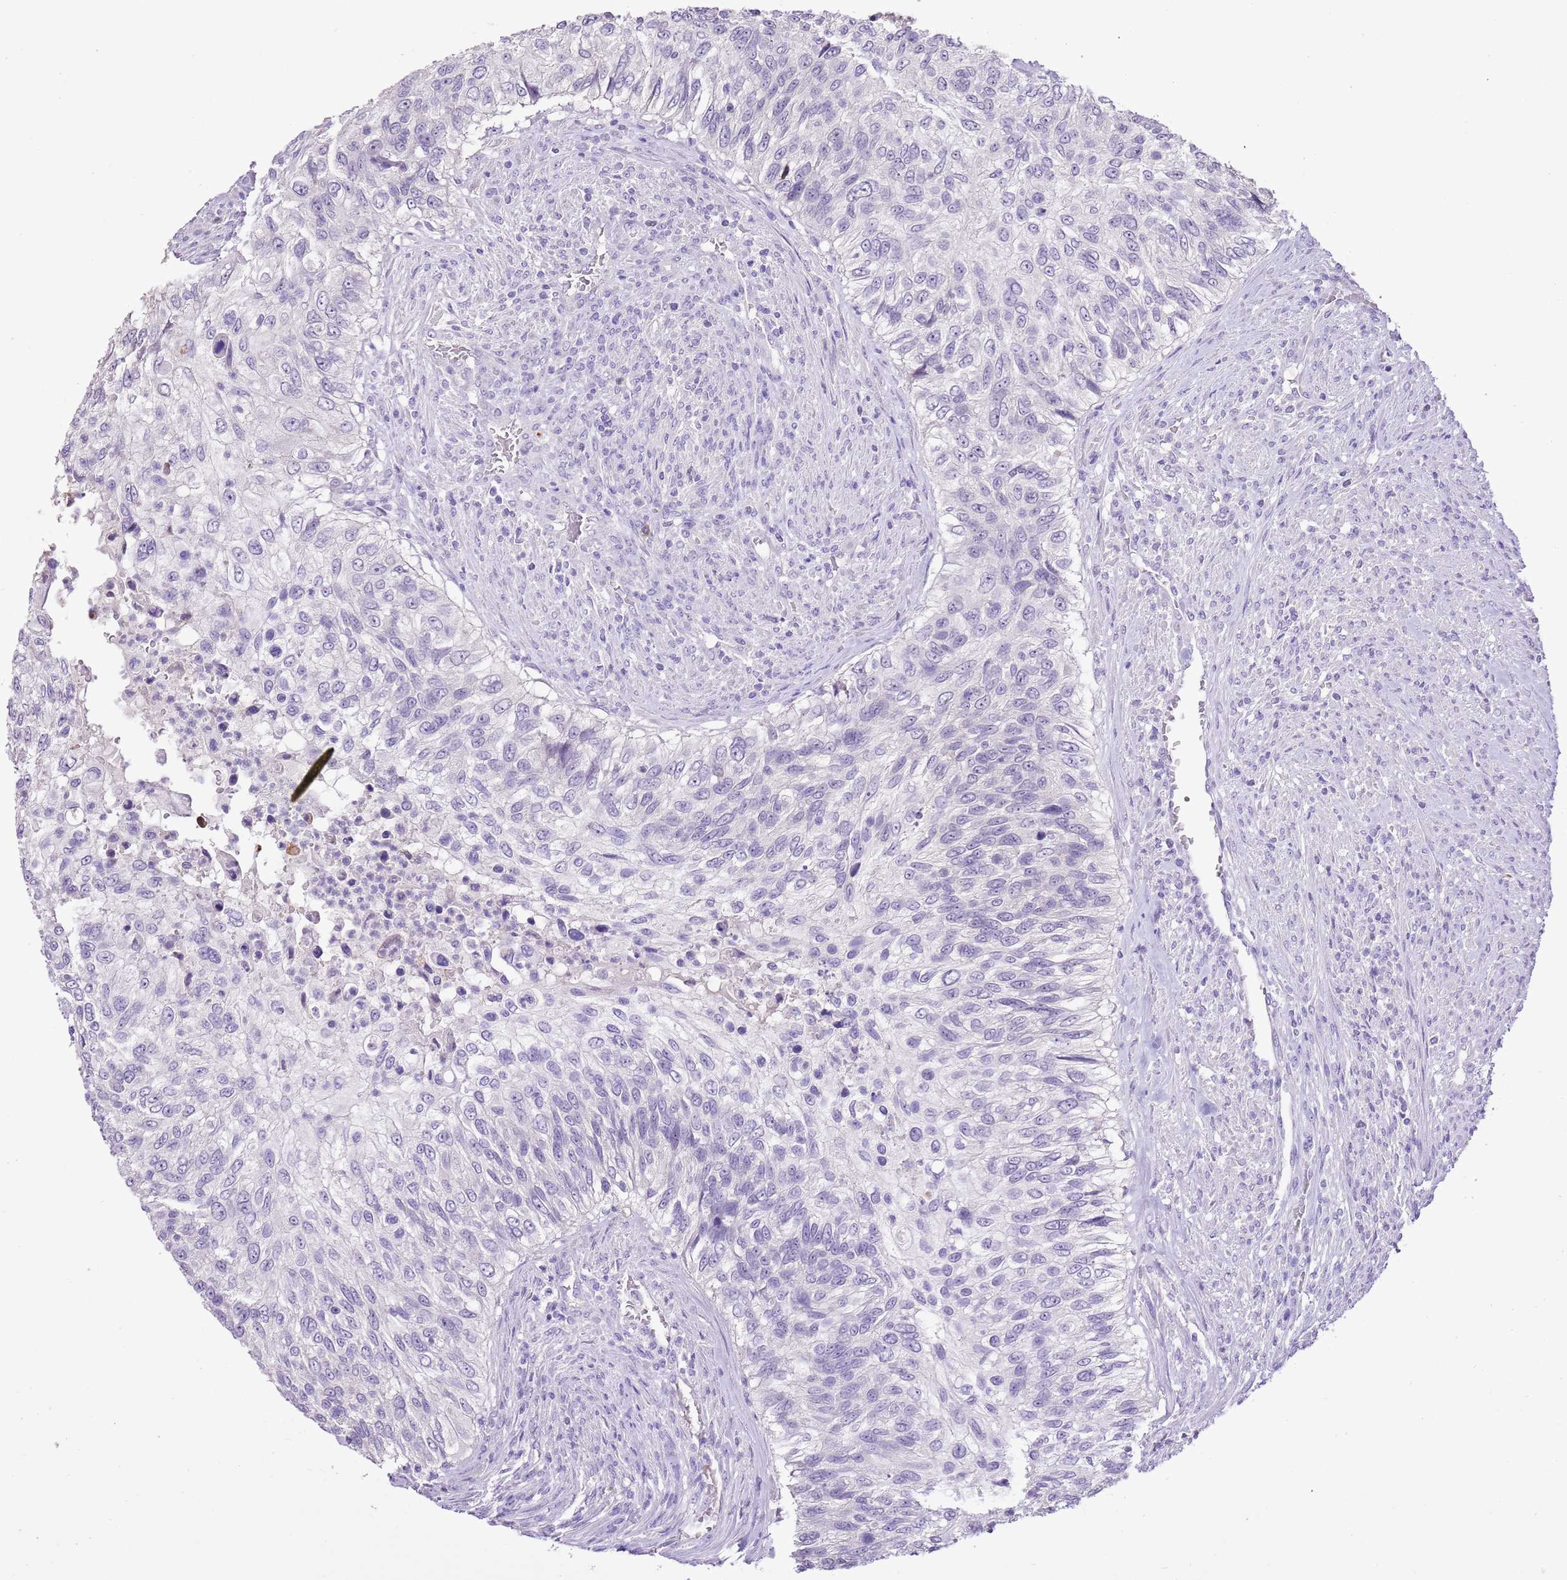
{"staining": {"intensity": "negative", "quantity": "none", "location": "none"}, "tissue": "urothelial cancer", "cell_type": "Tumor cells", "image_type": "cancer", "snomed": [{"axis": "morphology", "description": "Urothelial carcinoma, High grade"}, {"axis": "topography", "description": "Urinary bladder"}], "caption": "High-grade urothelial carcinoma was stained to show a protein in brown. There is no significant positivity in tumor cells.", "gene": "XPO7", "patient": {"sex": "female", "age": 60}}